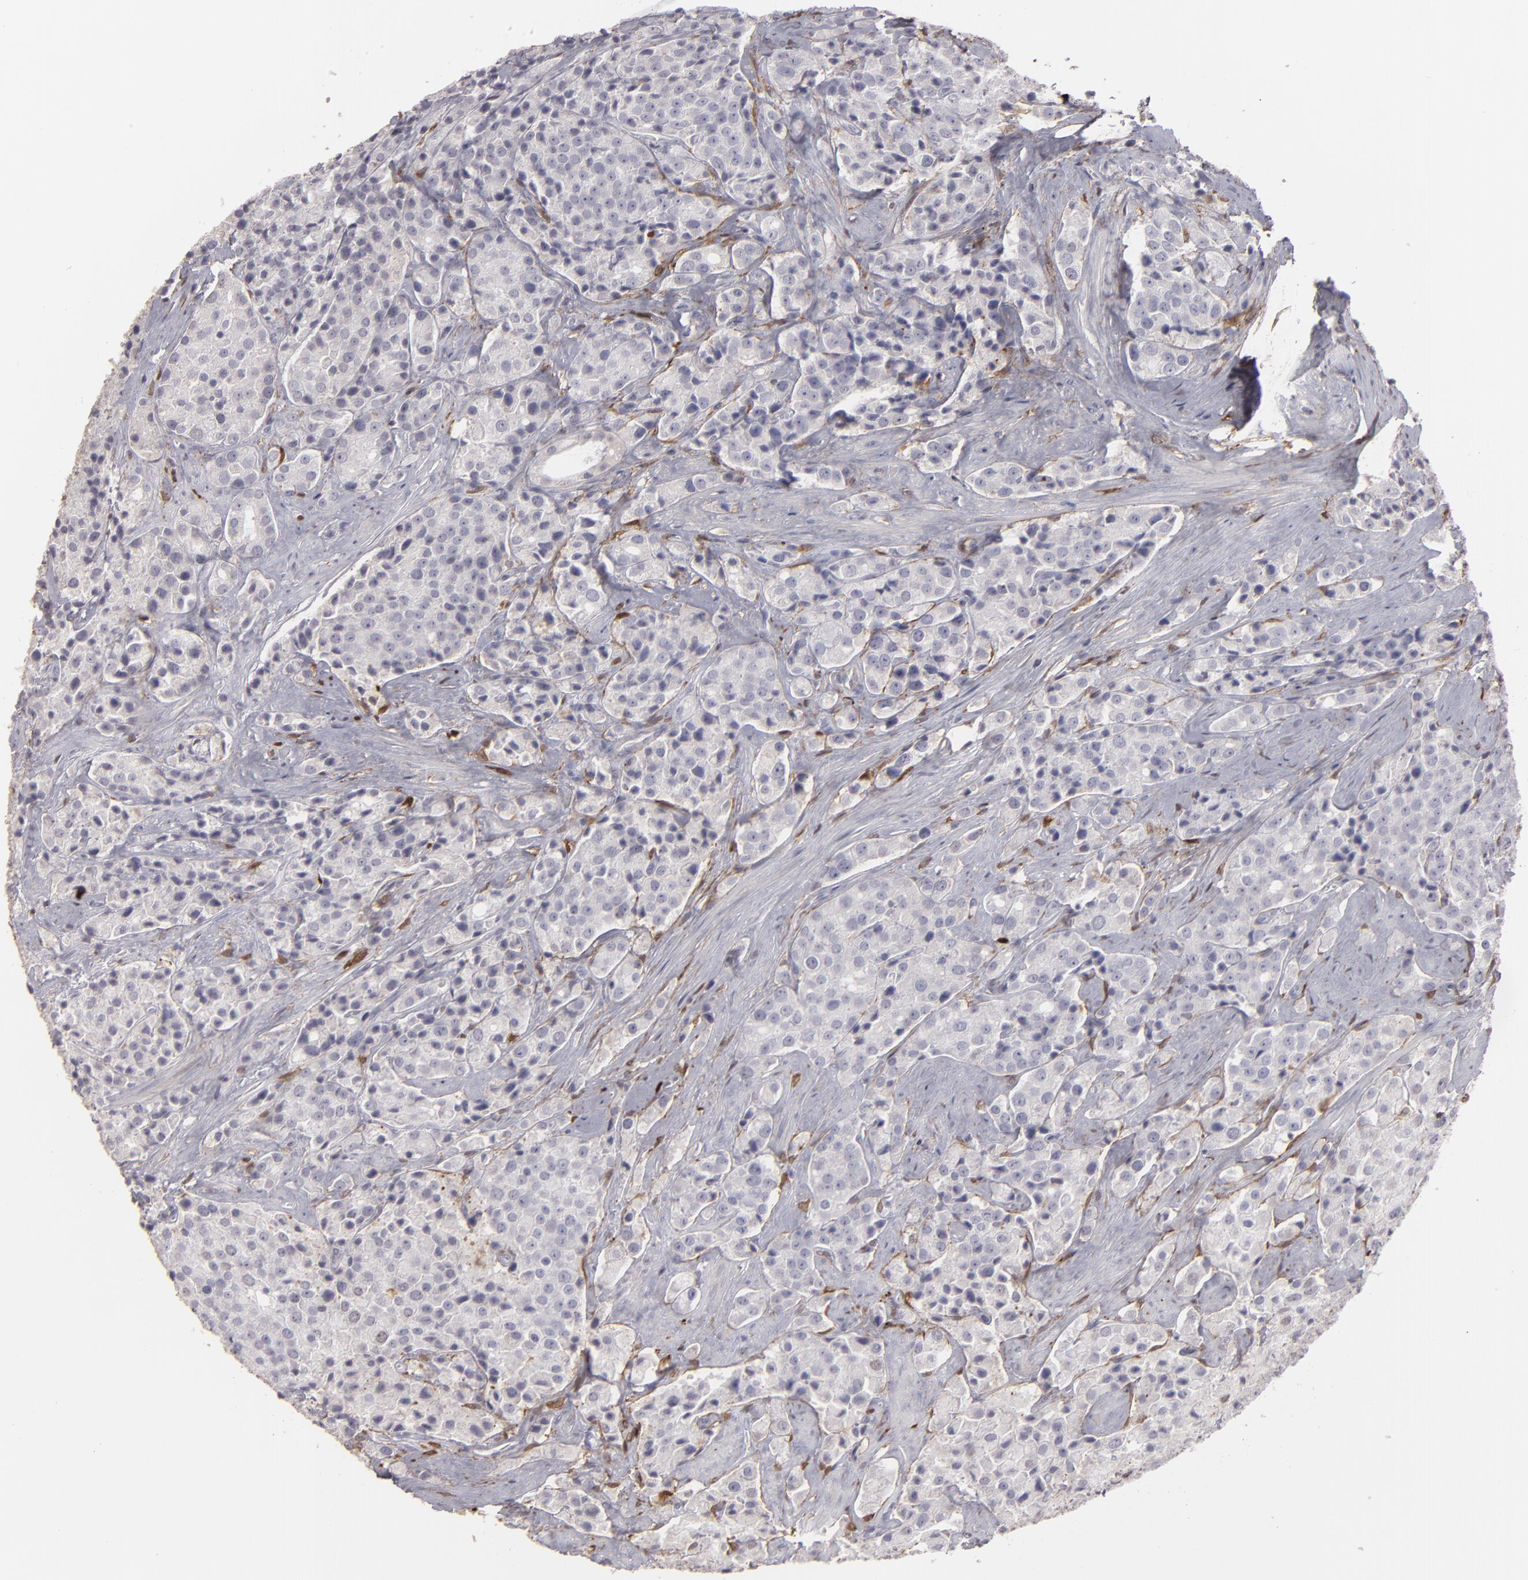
{"staining": {"intensity": "negative", "quantity": "none", "location": "none"}, "tissue": "prostate cancer", "cell_type": "Tumor cells", "image_type": "cancer", "snomed": [{"axis": "morphology", "description": "Adenocarcinoma, High grade"}, {"axis": "topography", "description": "Prostate"}], "caption": "The histopathology image demonstrates no staining of tumor cells in prostate cancer (adenocarcinoma (high-grade)).", "gene": "SEMA3G", "patient": {"sex": "male", "age": 63}}